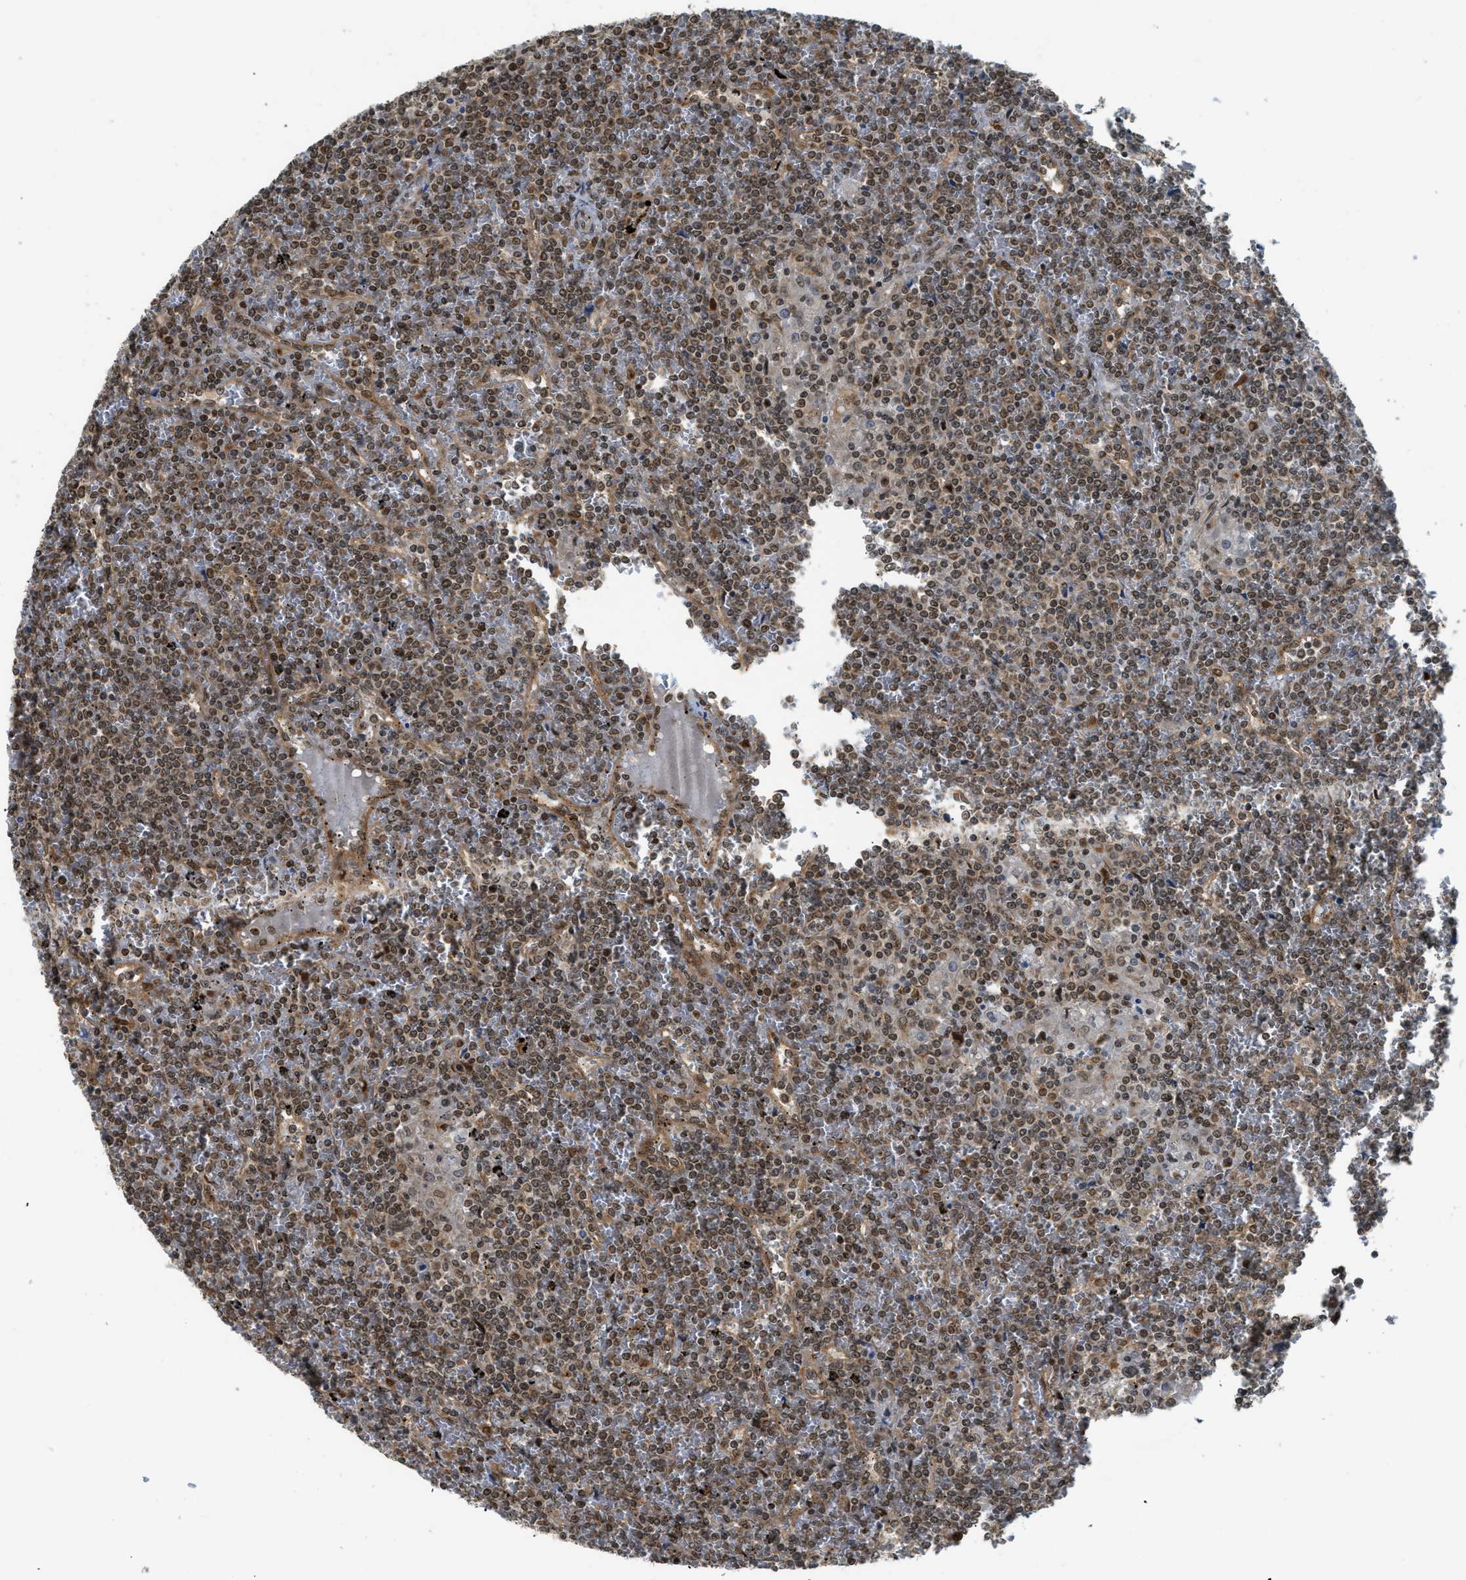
{"staining": {"intensity": "moderate", "quantity": ">75%", "location": "nuclear"}, "tissue": "lymphoma", "cell_type": "Tumor cells", "image_type": "cancer", "snomed": [{"axis": "morphology", "description": "Malignant lymphoma, non-Hodgkin's type, Low grade"}, {"axis": "topography", "description": "Spleen"}], "caption": "Immunohistochemical staining of malignant lymphoma, non-Hodgkin's type (low-grade) shows moderate nuclear protein staining in approximately >75% of tumor cells.", "gene": "TACC1", "patient": {"sex": "female", "age": 19}}